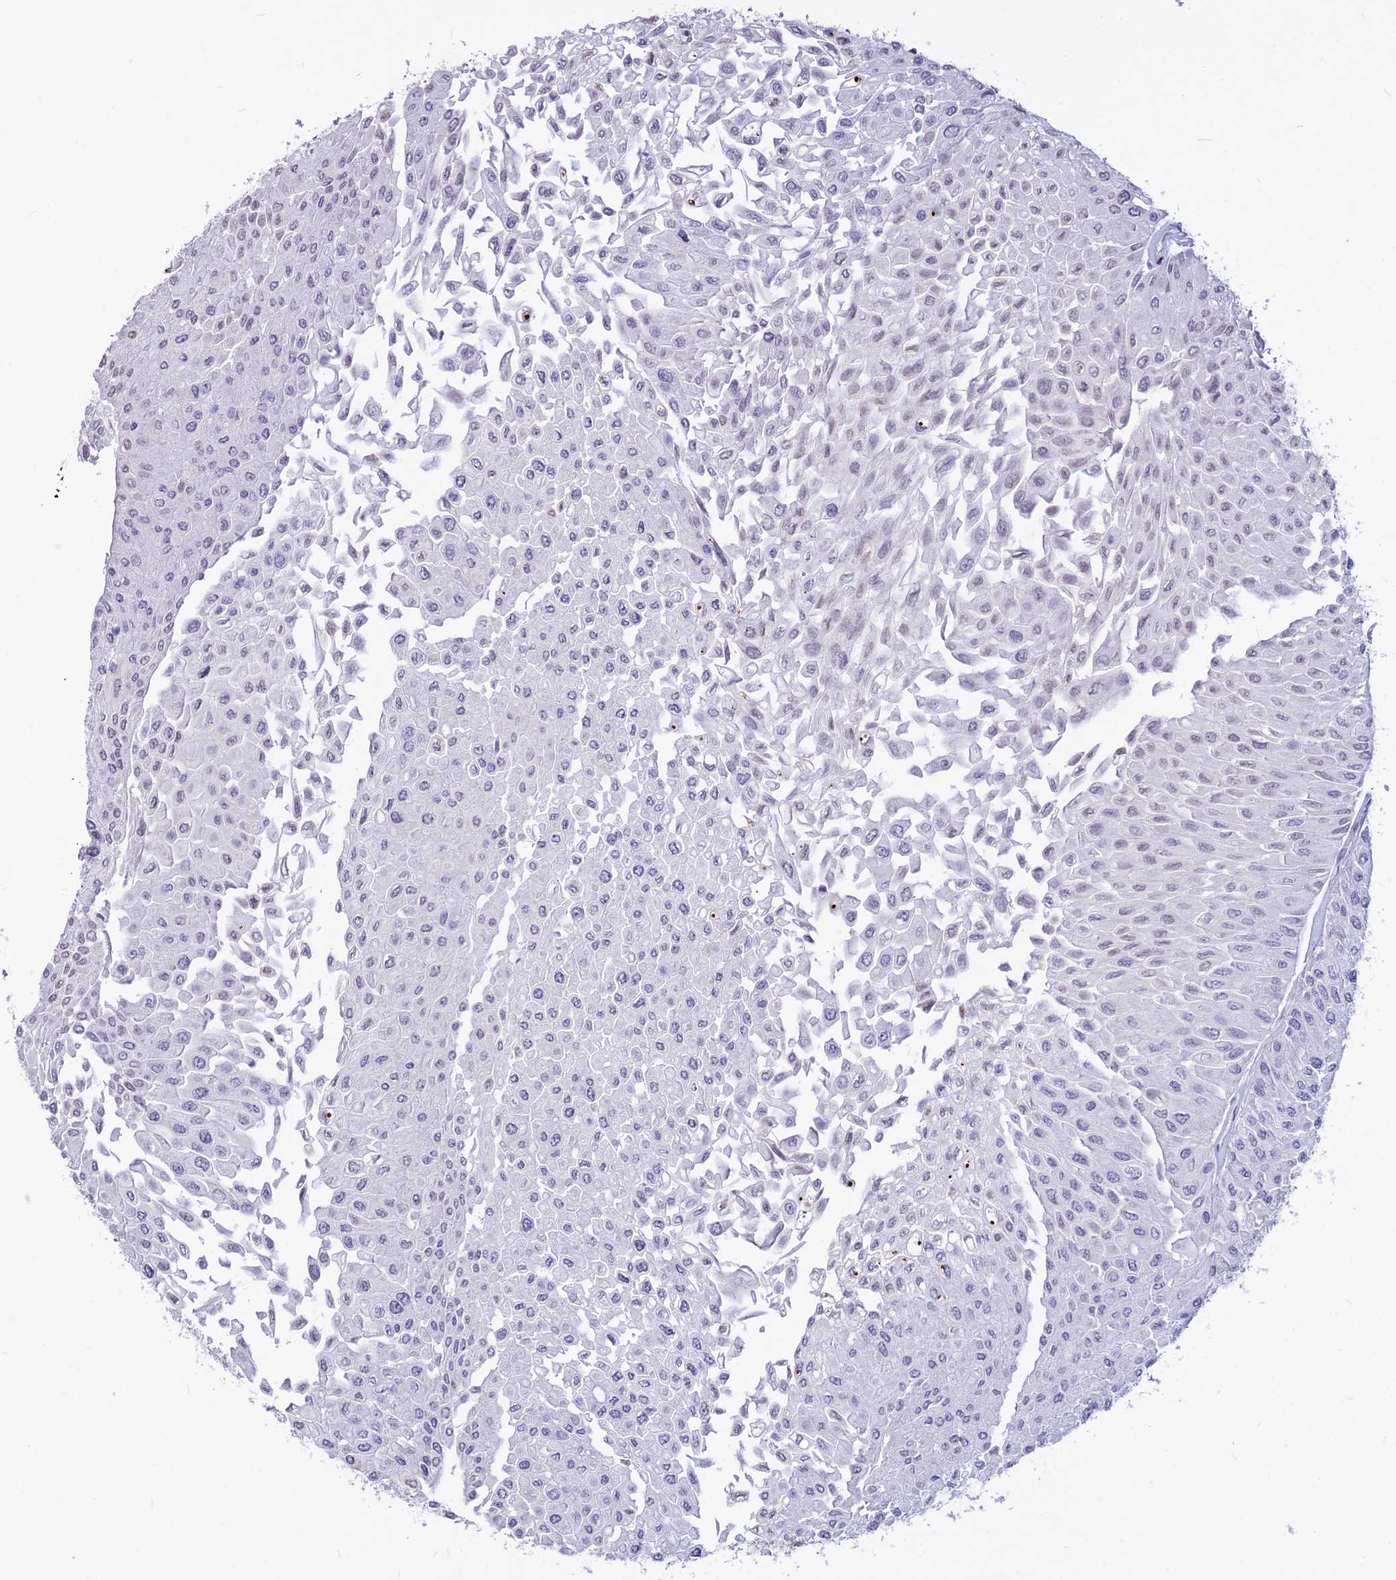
{"staining": {"intensity": "negative", "quantity": "none", "location": "none"}, "tissue": "urothelial cancer", "cell_type": "Tumor cells", "image_type": "cancer", "snomed": [{"axis": "morphology", "description": "Urothelial carcinoma, Low grade"}, {"axis": "topography", "description": "Urinary bladder"}], "caption": "Immunohistochemistry photomicrograph of human urothelial cancer stained for a protein (brown), which reveals no staining in tumor cells.", "gene": "PRPS1", "patient": {"sex": "male", "age": 67}}